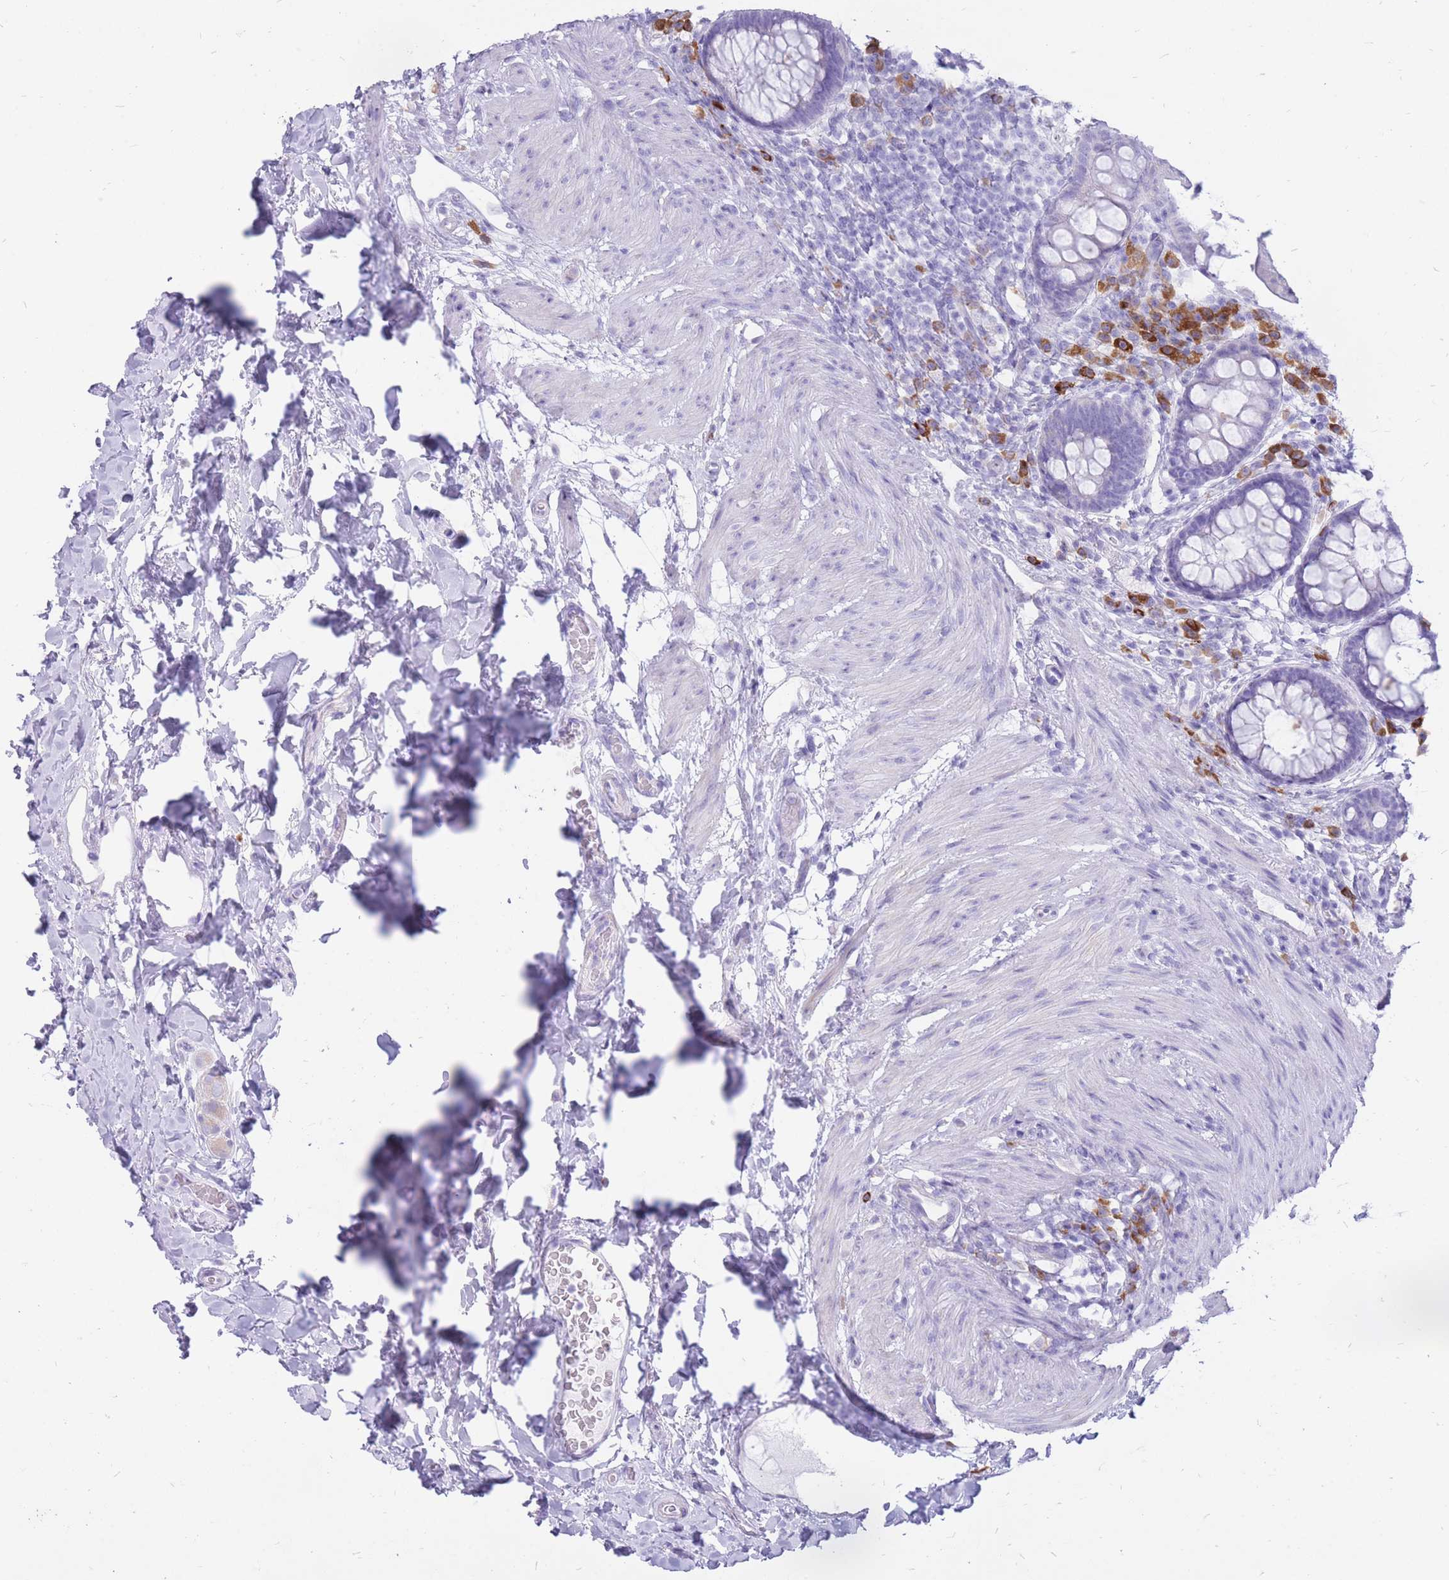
{"staining": {"intensity": "negative", "quantity": "none", "location": "none"}, "tissue": "rectum", "cell_type": "Glandular cells", "image_type": "normal", "snomed": [{"axis": "morphology", "description": "Normal tissue, NOS"}, {"axis": "topography", "description": "Rectum"}, {"axis": "topography", "description": "Peripheral nerve tissue"}], "caption": "Human rectum stained for a protein using immunohistochemistry (IHC) shows no staining in glandular cells.", "gene": "ZFP37", "patient": {"sex": "female", "age": 69}}